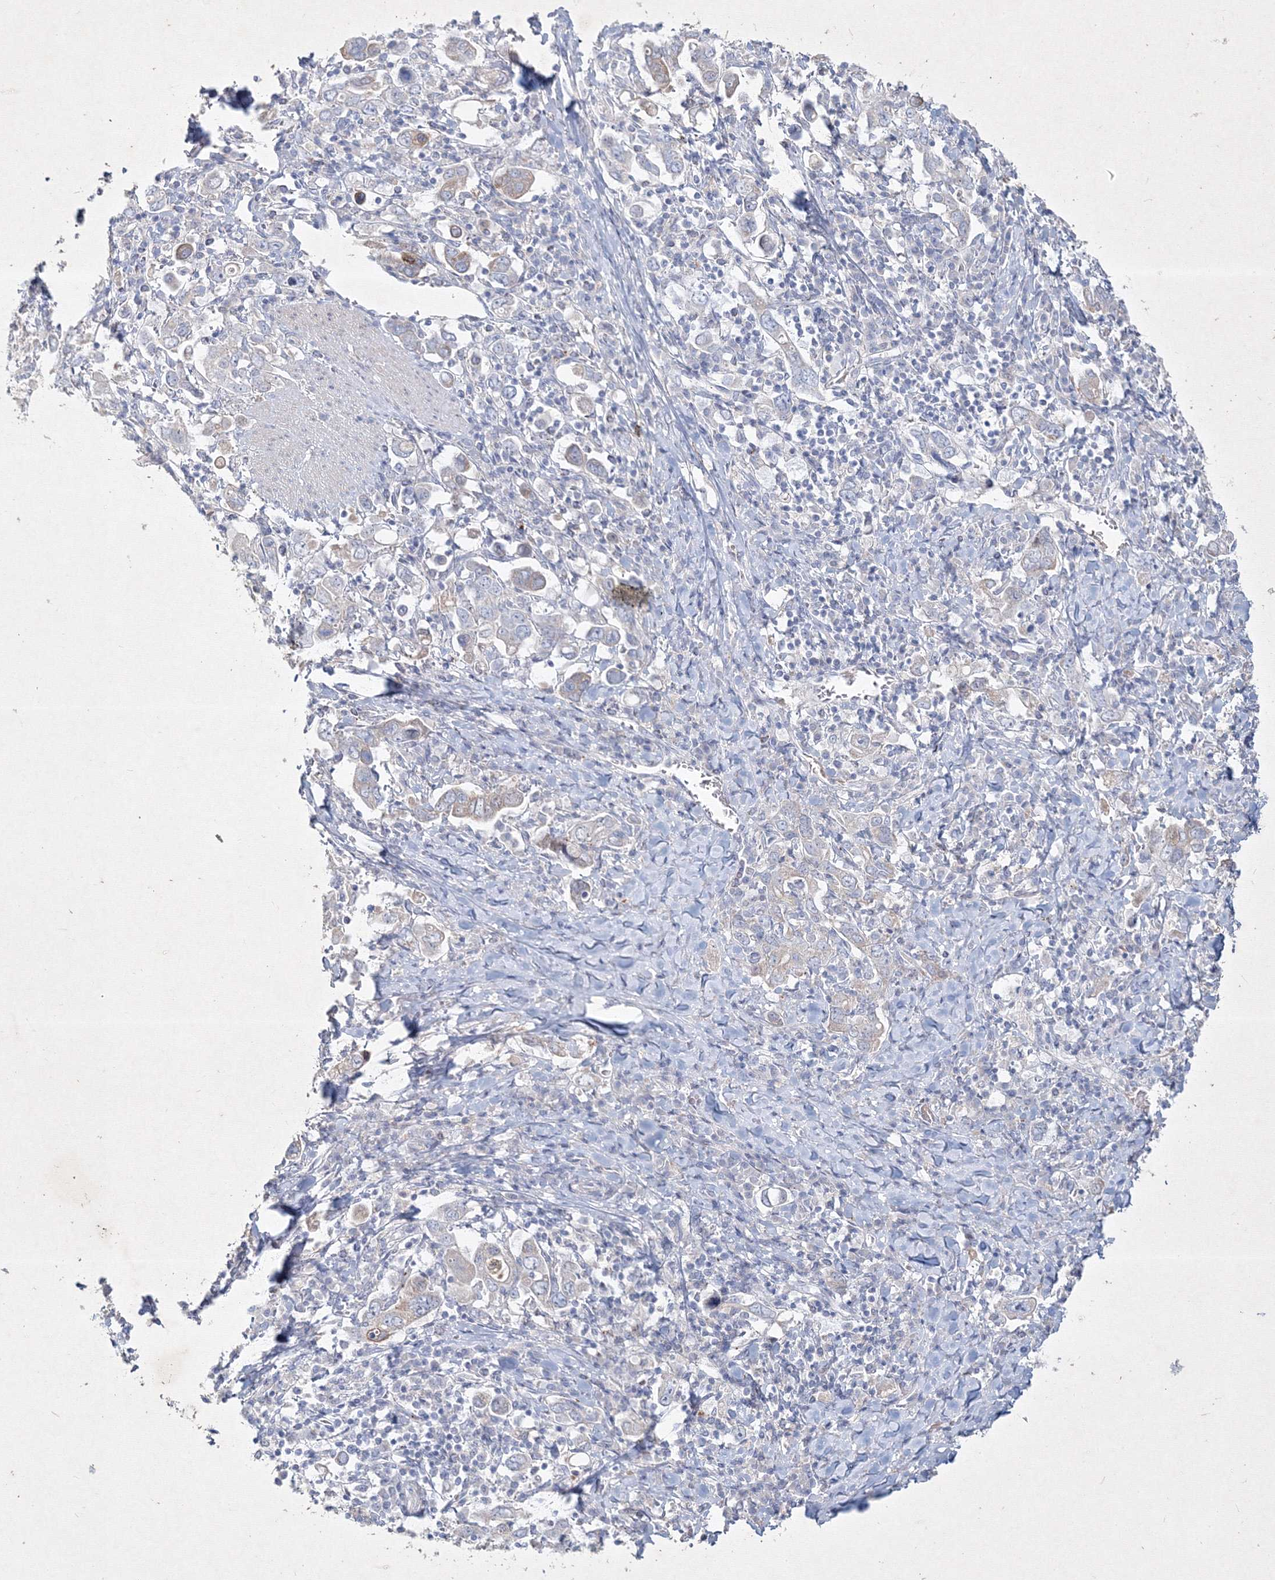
{"staining": {"intensity": "negative", "quantity": "none", "location": "none"}, "tissue": "stomach cancer", "cell_type": "Tumor cells", "image_type": "cancer", "snomed": [{"axis": "morphology", "description": "Adenocarcinoma, NOS"}, {"axis": "topography", "description": "Stomach, upper"}], "caption": "The immunohistochemistry photomicrograph has no significant staining in tumor cells of adenocarcinoma (stomach) tissue. The staining is performed using DAB (3,3'-diaminobenzidine) brown chromogen with nuclei counter-stained in using hematoxylin.", "gene": "CXXC4", "patient": {"sex": "male", "age": 62}}